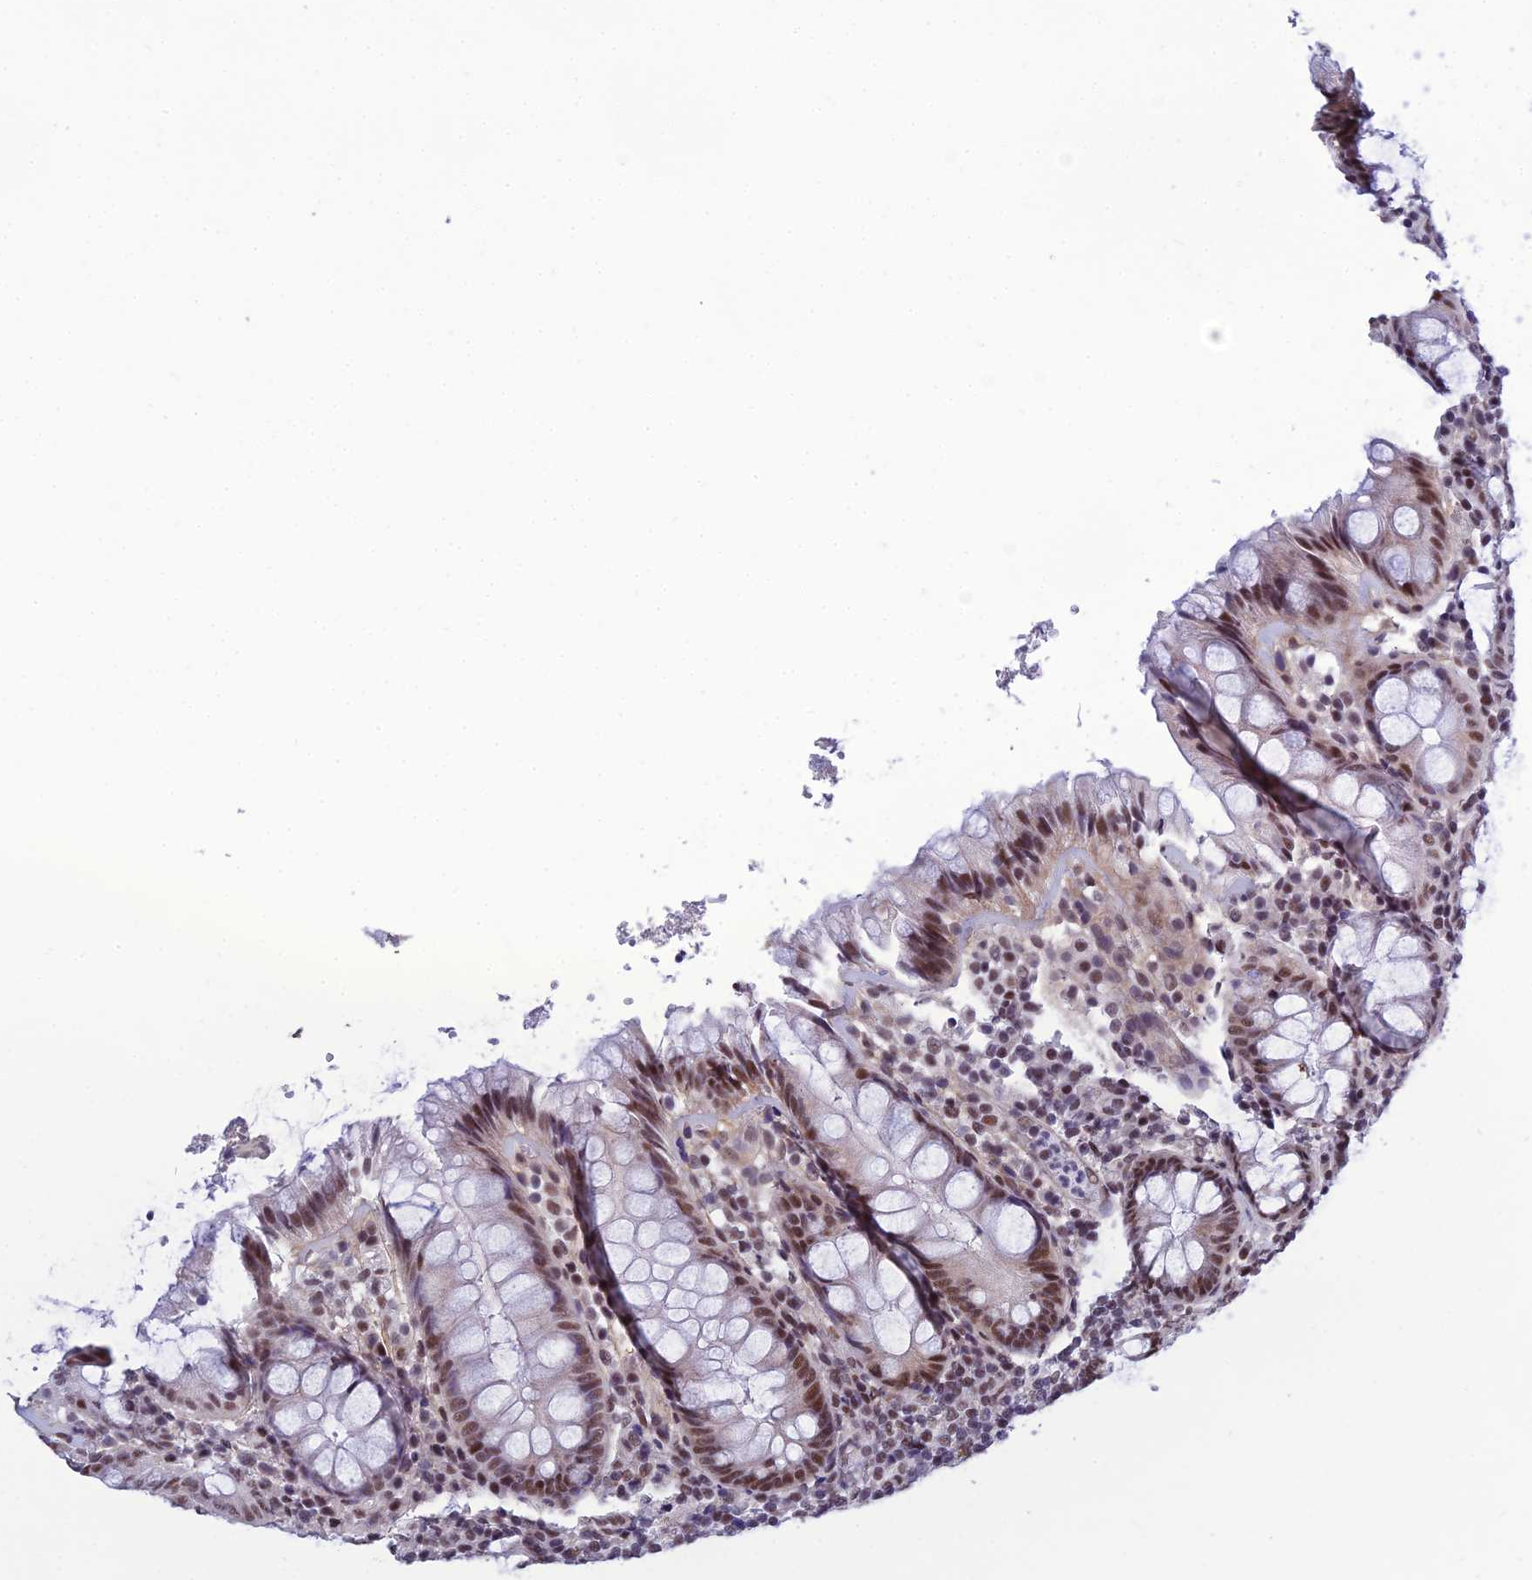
{"staining": {"intensity": "moderate", "quantity": ">75%", "location": "nuclear"}, "tissue": "rectum", "cell_type": "Glandular cells", "image_type": "normal", "snomed": [{"axis": "morphology", "description": "Normal tissue, NOS"}, {"axis": "topography", "description": "Rectum"}], "caption": "Moderate nuclear expression is seen in about >75% of glandular cells in unremarkable rectum. Ihc stains the protein of interest in brown and the nuclei are stained blue.", "gene": "RSRC1", "patient": {"sex": "male", "age": 83}}